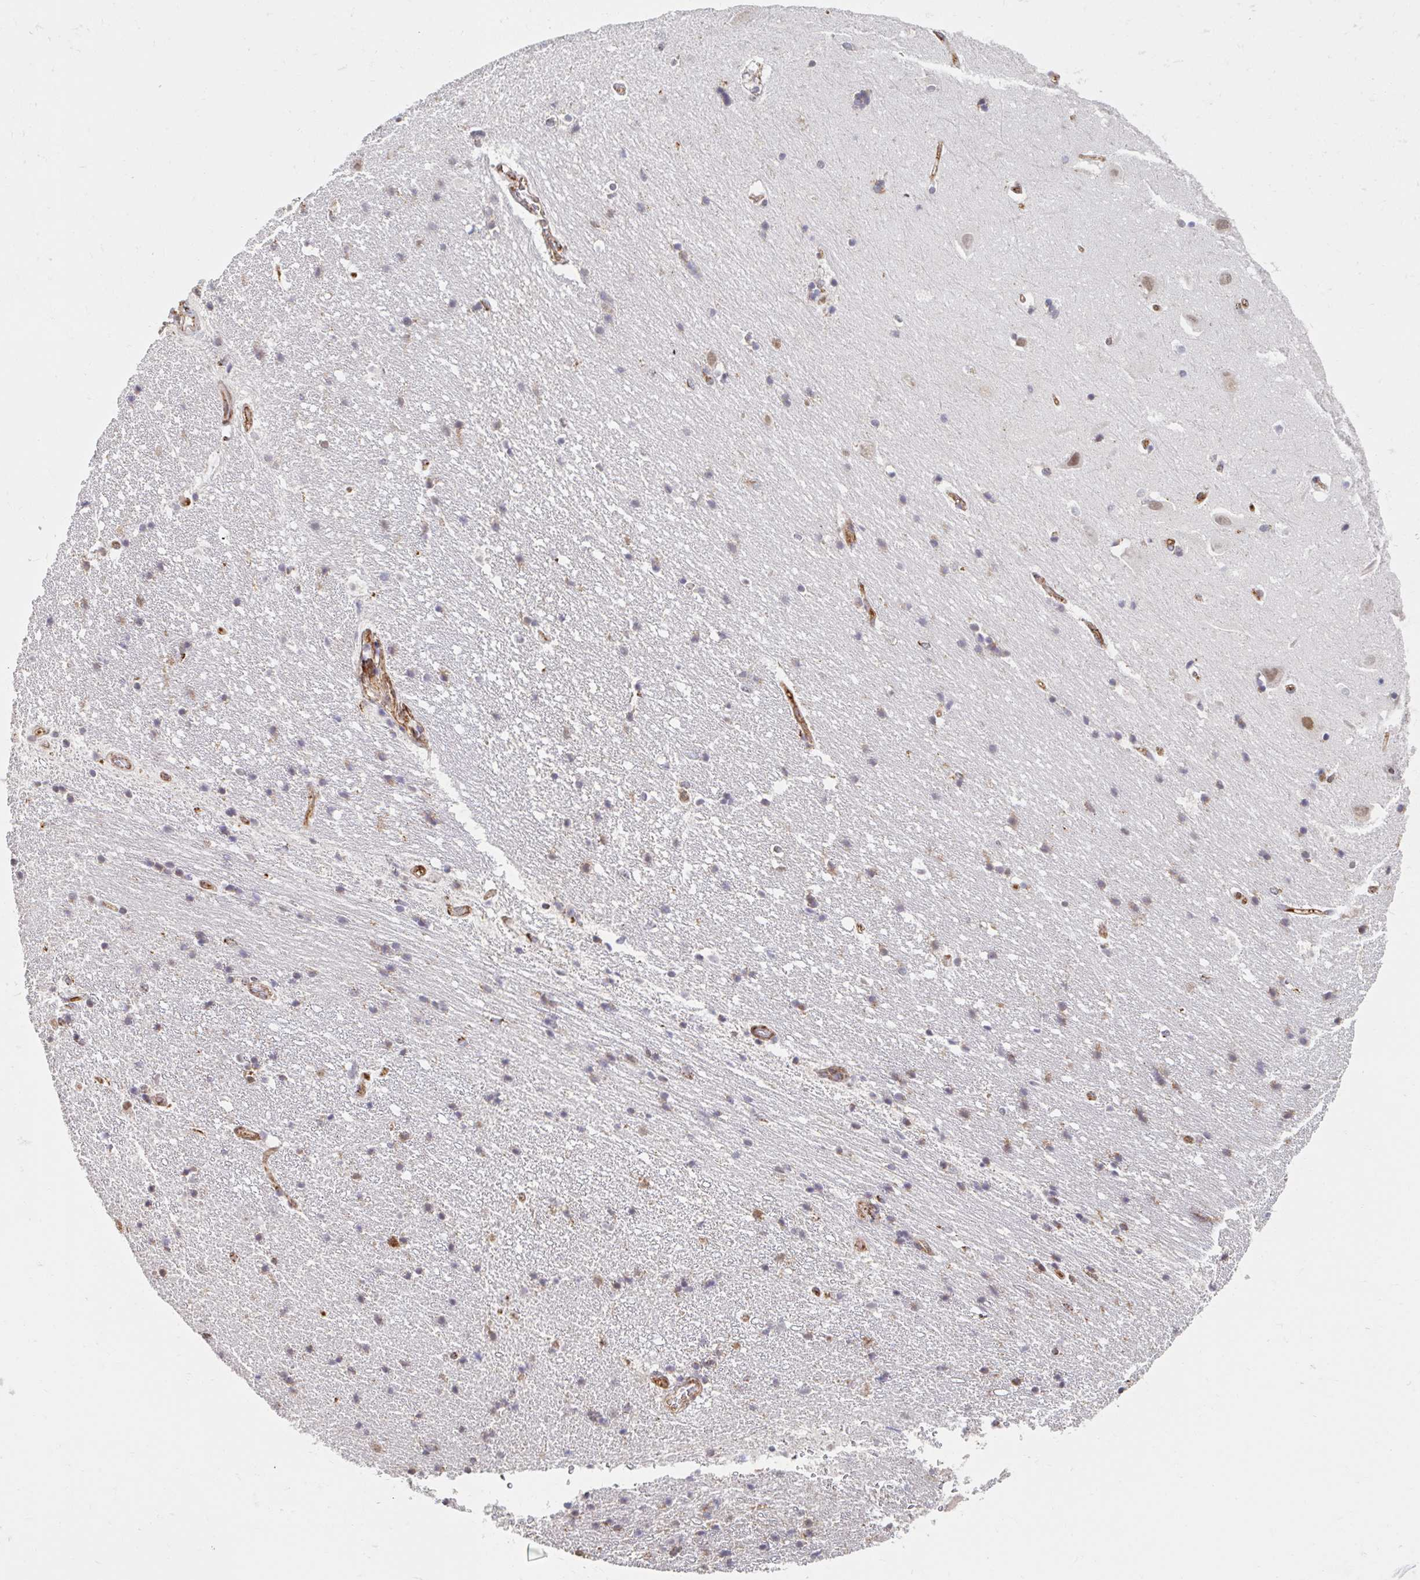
{"staining": {"intensity": "negative", "quantity": "none", "location": "none"}, "tissue": "hippocampus", "cell_type": "Glial cells", "image_type": "normal", "snomed": [{"axis": "morphology", "description": "Normal tissue, NOS"}, {"axis": "topography", "description": "Hippocampus"}], "caption": "A micrograph of hippocampus stained for a protein demonstrates no brown staining in glial cells. (Stains: DAB immunohistochemistry with hematoxylin counter stain, Microscopy: brightfield microscopy at high magnification).", "gene": "MAVS", "patient": {"sex": "male", "age": 63}}